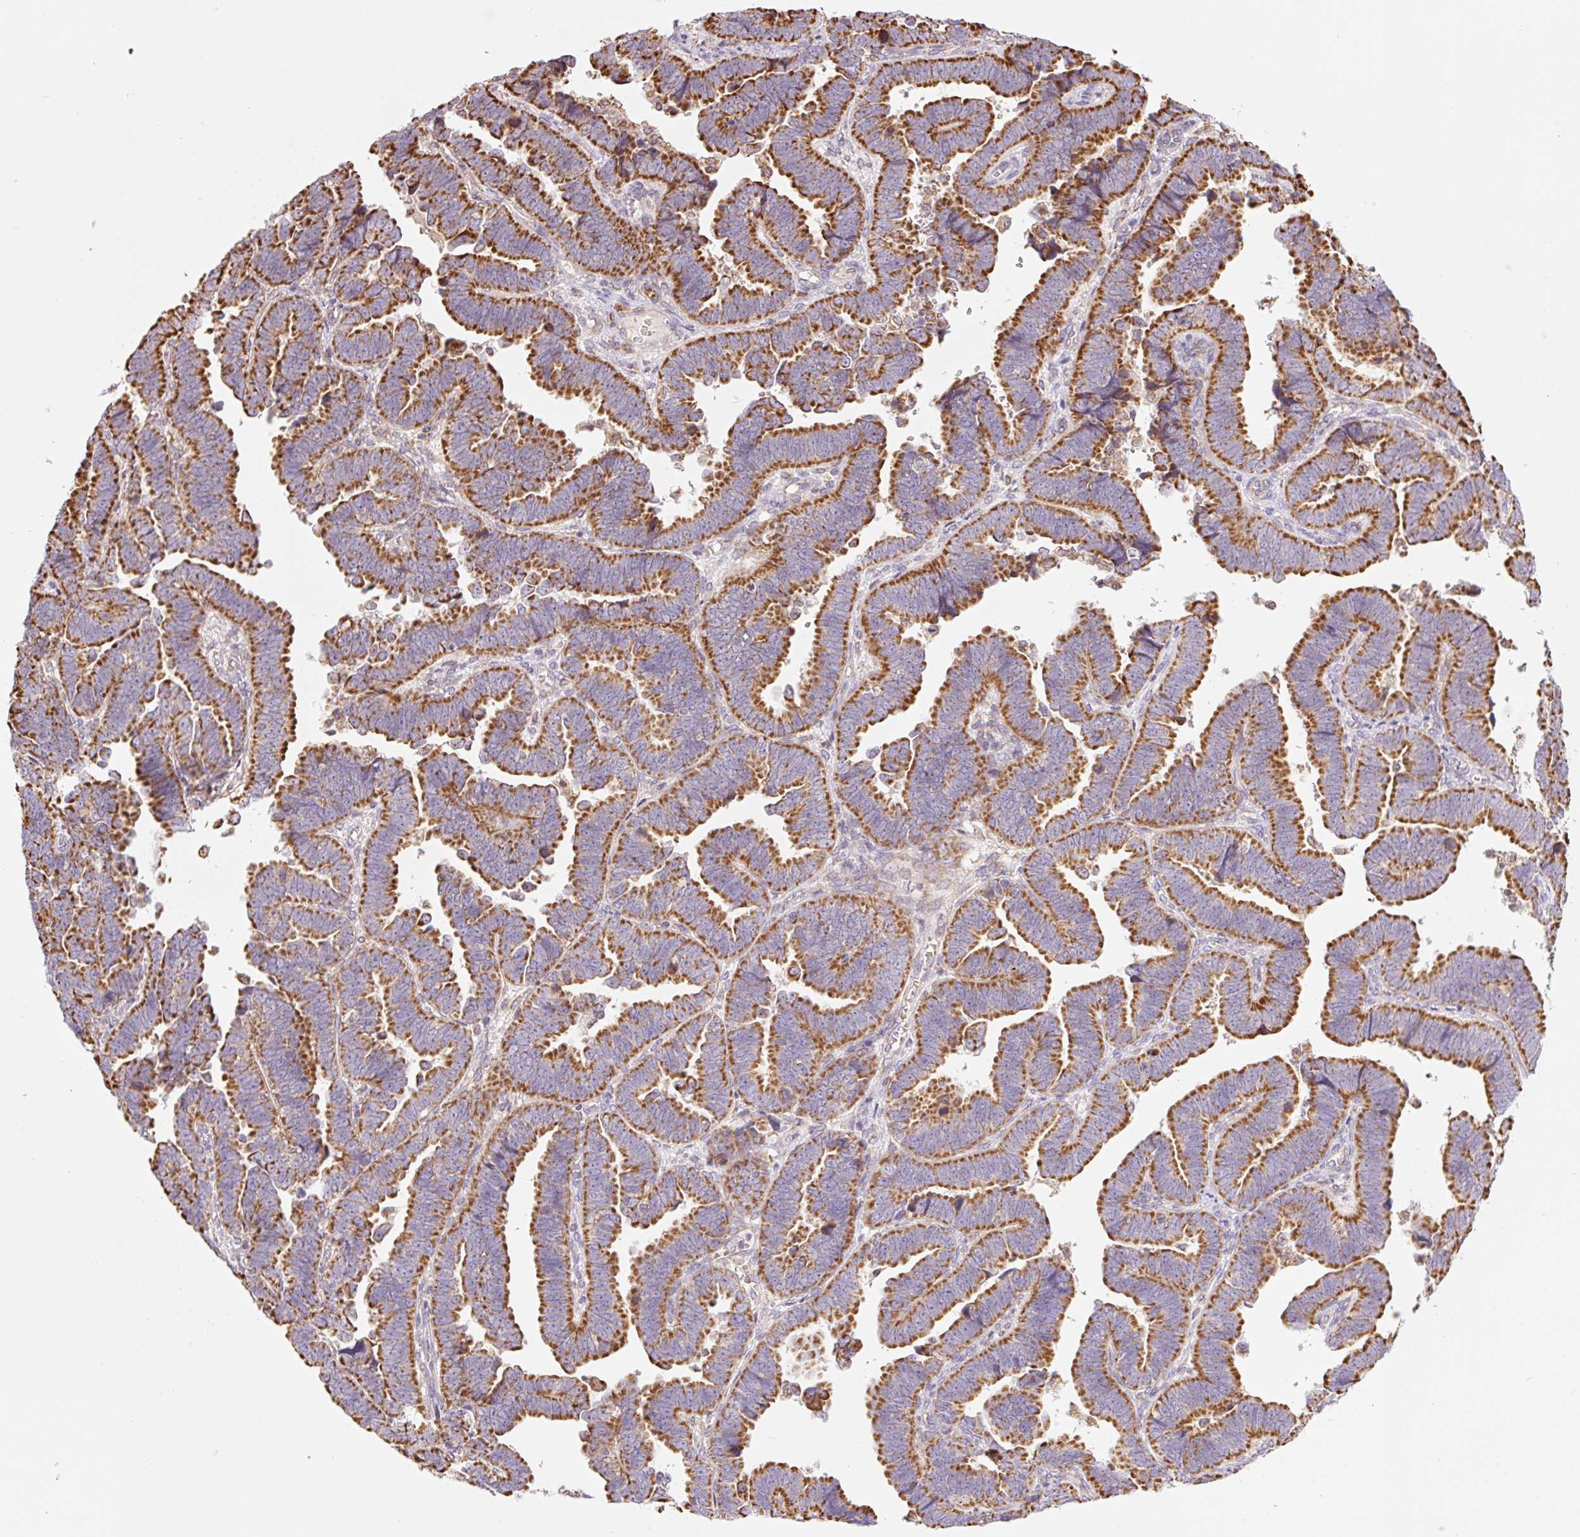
{"staining": {"intensity": "strong", "quantity": ">75%", "location": "cytoplasmic/membranous"}, "tissue": "endometrial cancer", "cell_type": "Tumor cells", "image_type": "cancer", "snomed": [{"axis": "morphology", "description": "Adenocarcinoma, NOS"}, {"axis": "topography", "description": "Endometrium"}], "caption": "Brown immunohistochemical staining in human endometrial cancer (adenocarcinoma) shows strong cytoplasmic/membranous staining in about >75% of tumor cells.", "gene": "GOSR2", "patient": {"sex": "female", "age": 75}}